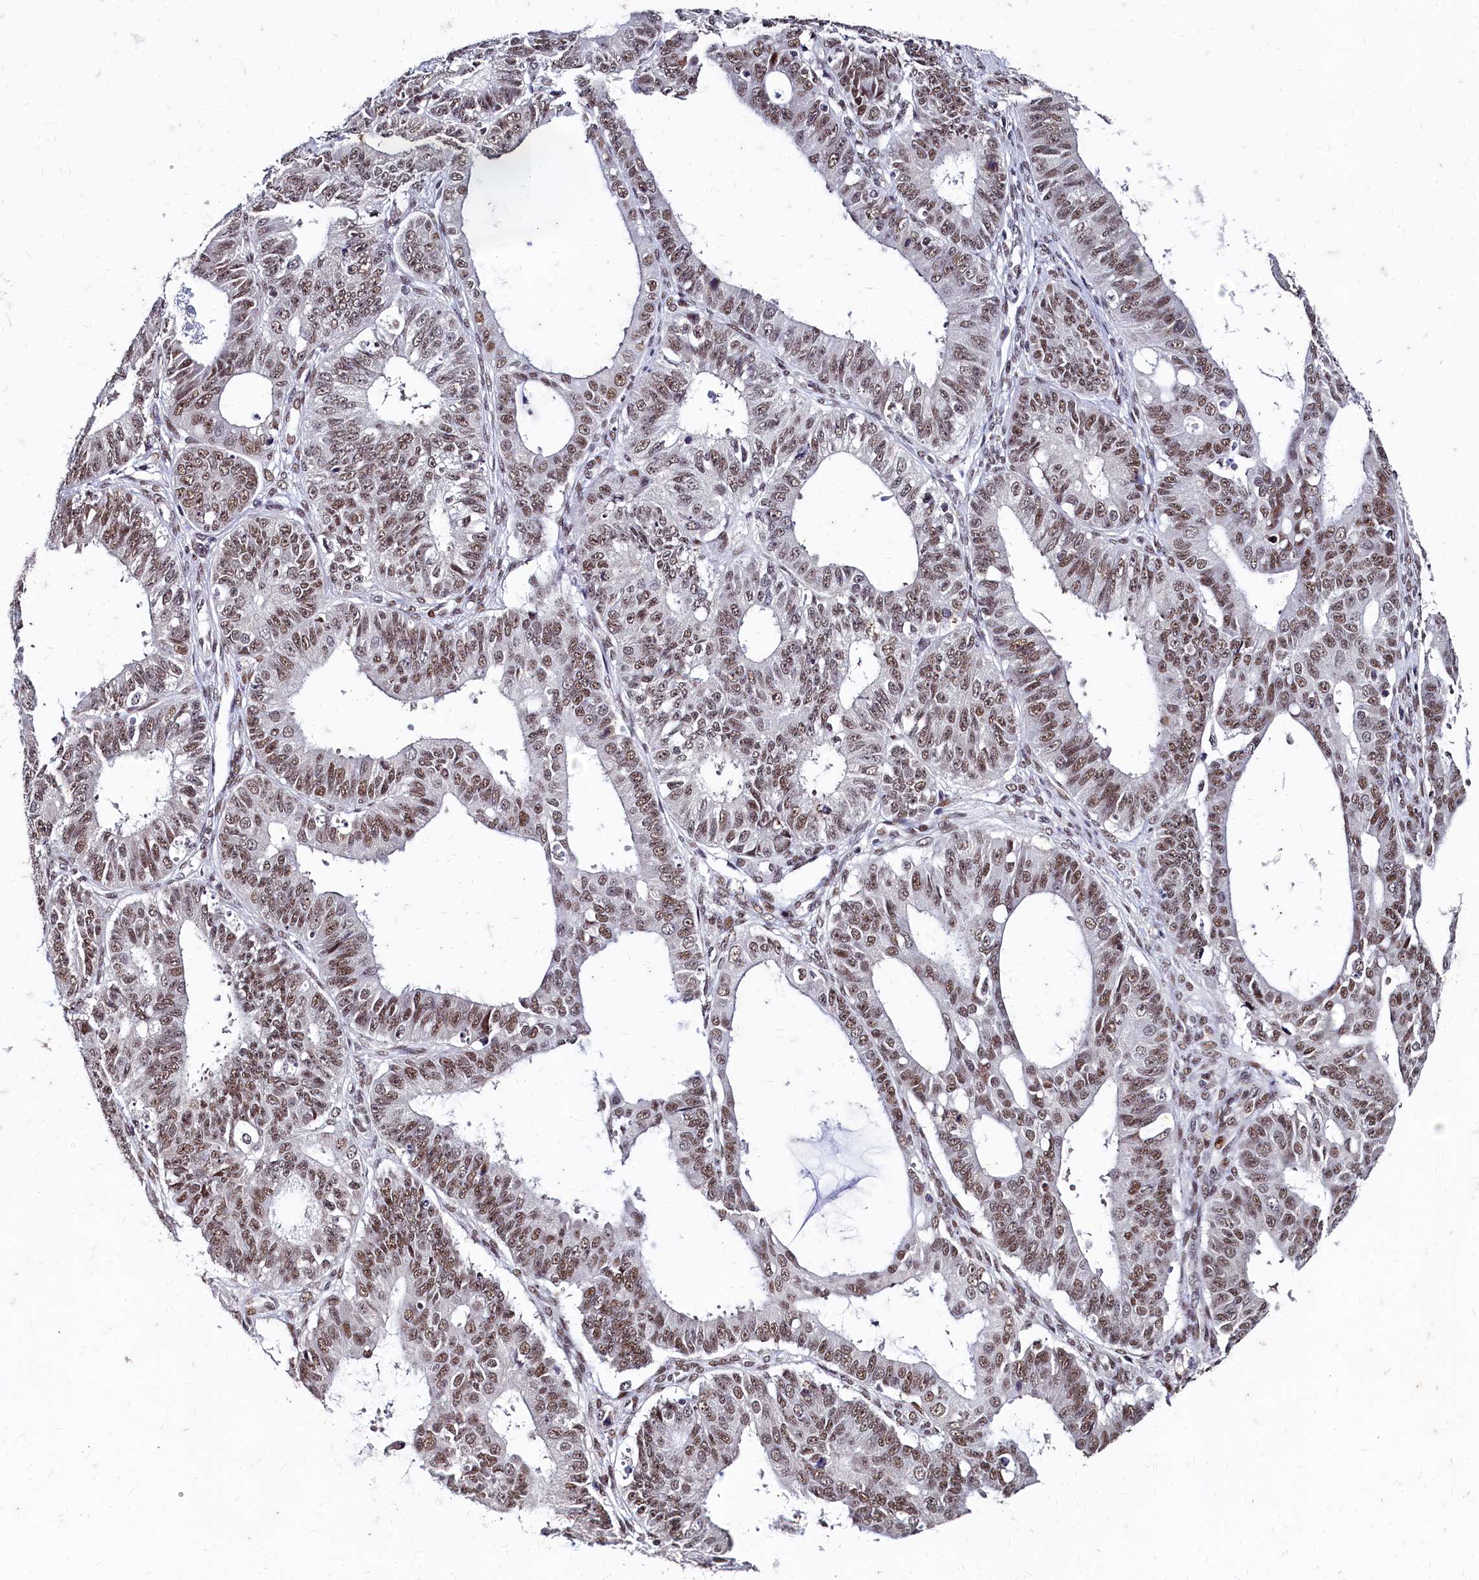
{"staining": {"intensity": "moderate", "quantity": ">75%", "location": "nuclear"}, "tissue": "ovarian cancer", "cell_type": "Tumor cells", "image_type": "cancer", "snomed": [{"axis": "morphology", "description": "Carcinoma, endometroid"}, {"axis": "topography", "description": "Appendix"}, {"axis": "topography", "description": "Ovary"}], "caption": "This micrograph displays ovarian cancer (endometroid carcinoma) stained with IHC to label a protein in brown. The nuclear of tumor cells show moderate positivity for the protein. Nuclei are counter-stained blue.", "gene": "CPSF7", "patient": {"sex": "female", "age": 42}}